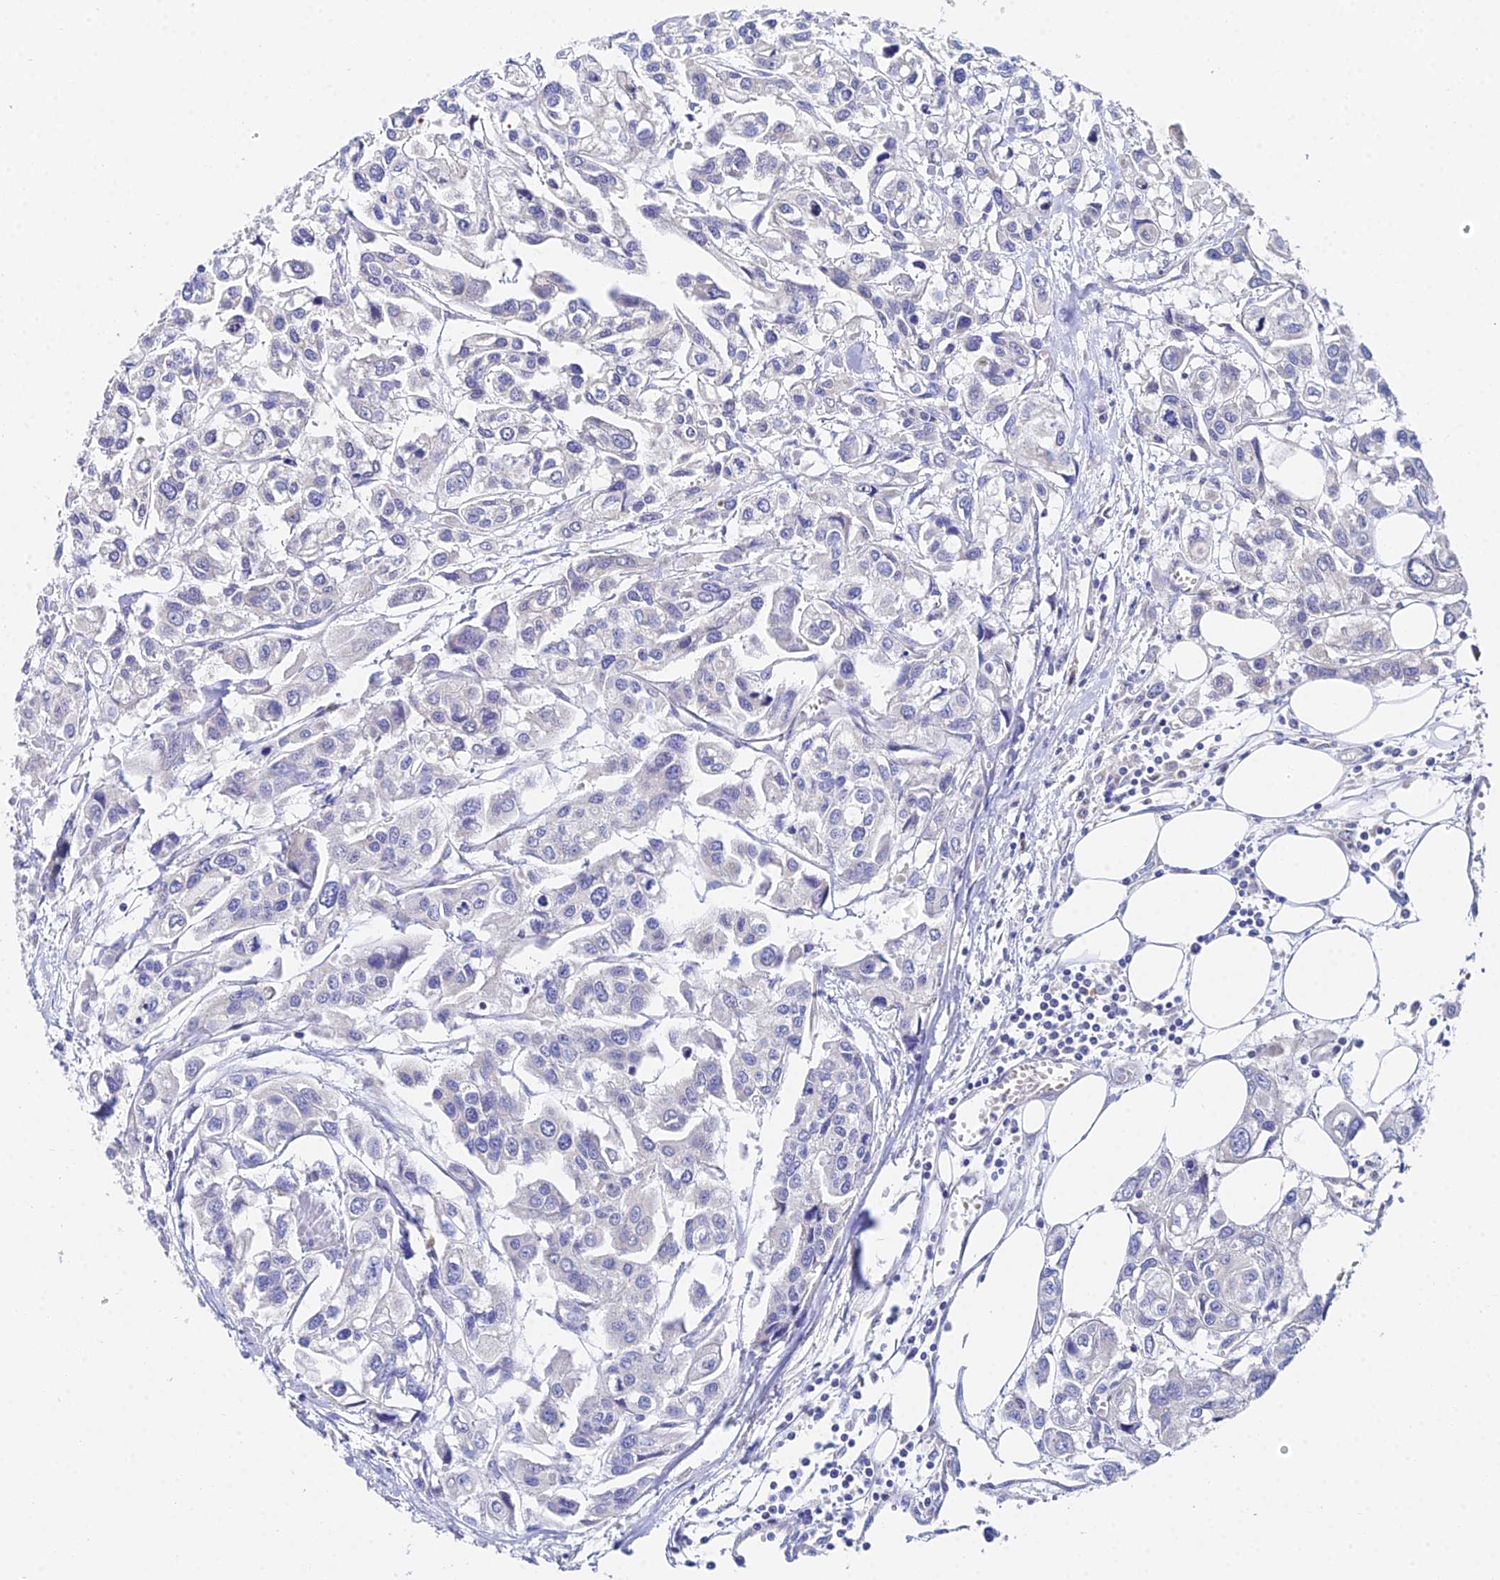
{"staining": {"intensity": "negative", "quantity": "none", "location": "none"}, "tissue": "urothelial cancer", "cell_type": "Tumor cells", "image_type": "cancer", "snomed": [{"axis": "morphology", "description": "Urothelial carcinoma, High grade"}, {"axis": "topography", "description": "Urinary bladder"}], "caption": "Immunohistochemical staining of human urothelial cancer exhibits no significant positivity in tumor cells.", "gene": "UBE2L3", "patient": {"sex": "male", "age": 67}}